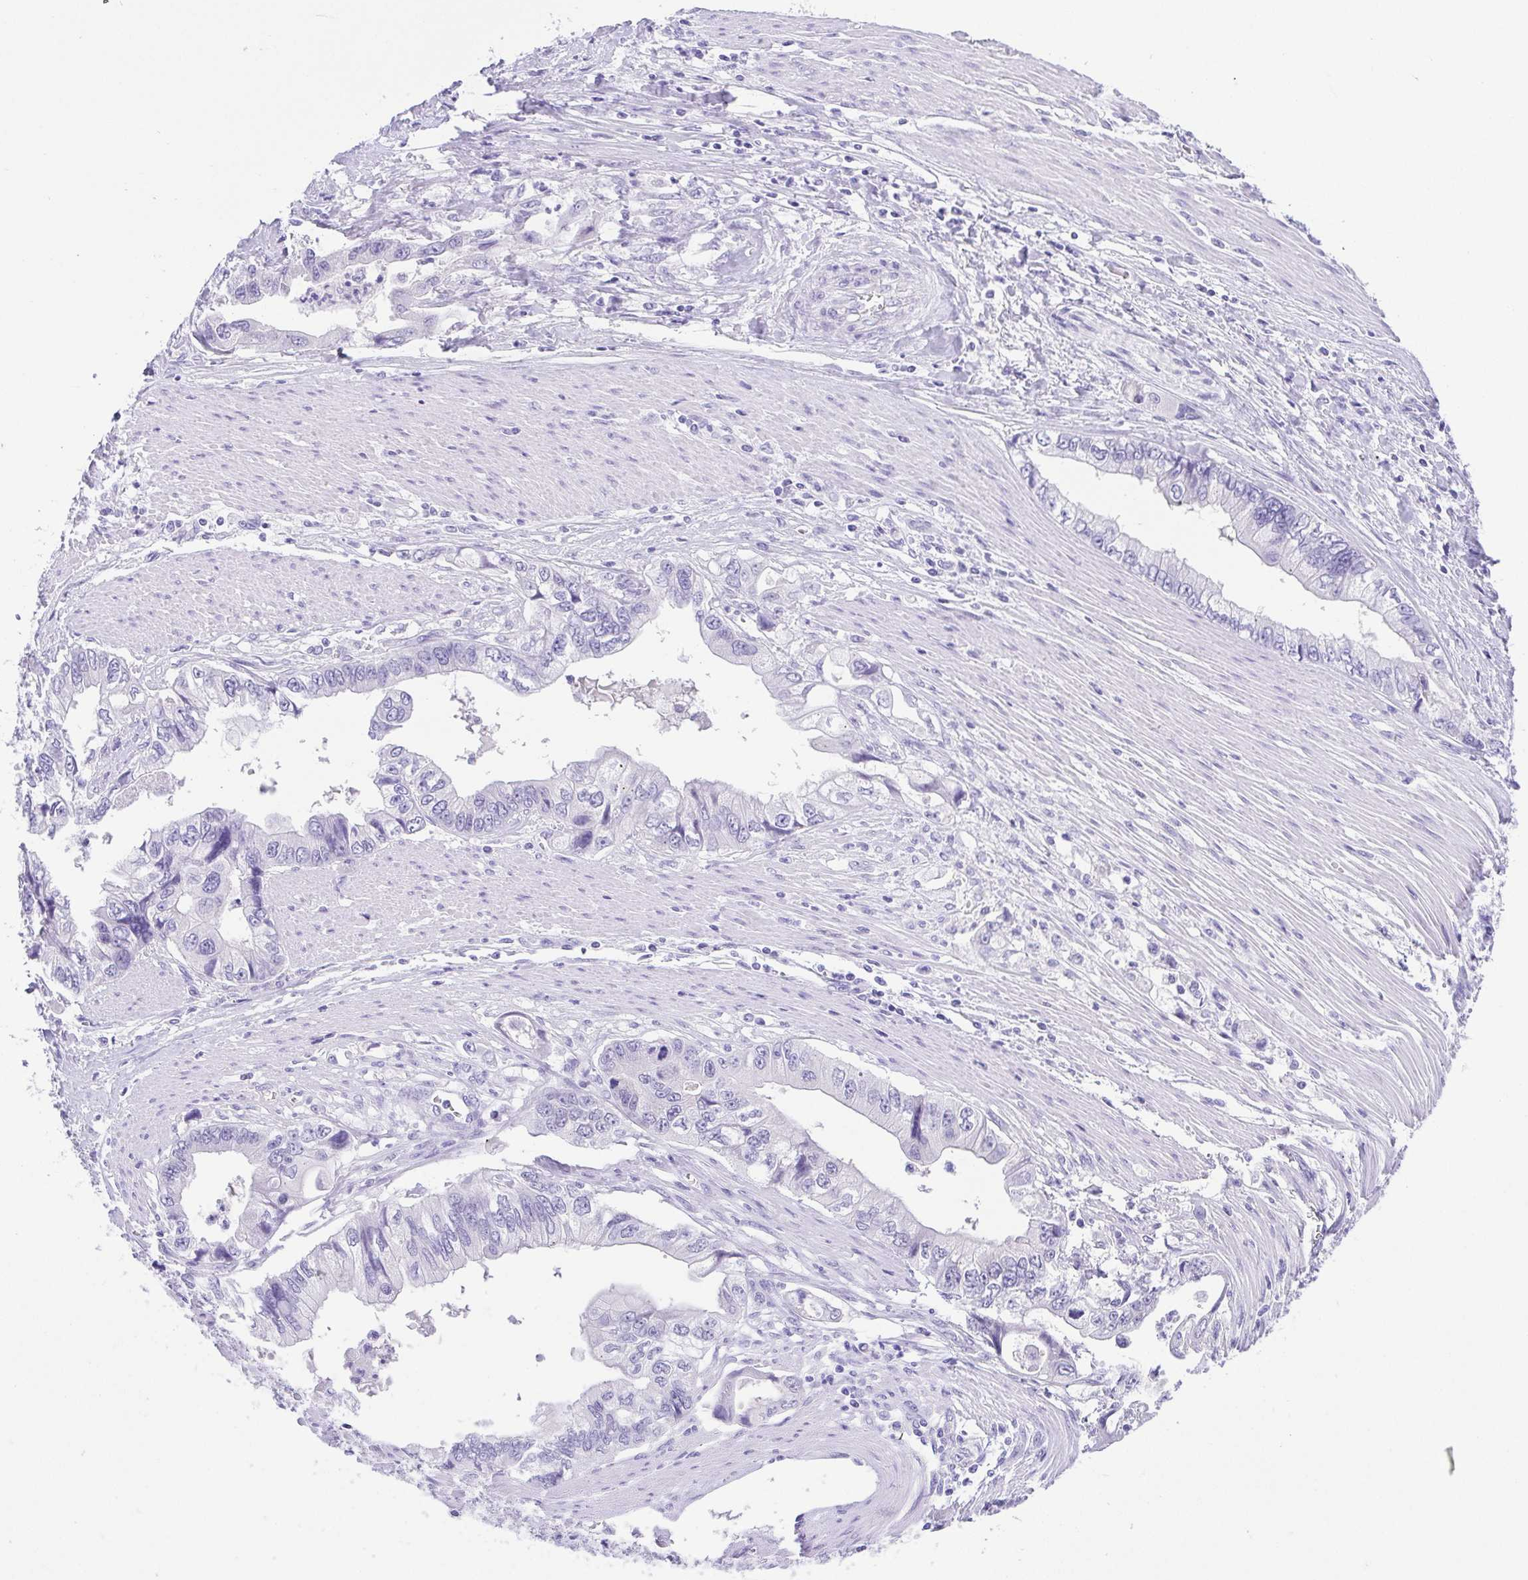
{"staining": {"intensity": "negative", "quantity": "none", "location": "none"}, "tissue": "stomach cancer", "cell_type": "Tumor cells", "image_type": "cancer", "snomed": [{"axis": "morphology", "description": "Adenocarcinoma, NOS"}, {"axis": "topography", "description": "Pancreas"}, {"axis": "topography", "description": "Stomach, upper"}], "caption": "Protein analysis of adenocarcinoma (stomach) displays no significant positivity in tumor cells.", "gene": "SPATA4", "patient": {"sex": "male", "age": 77}}